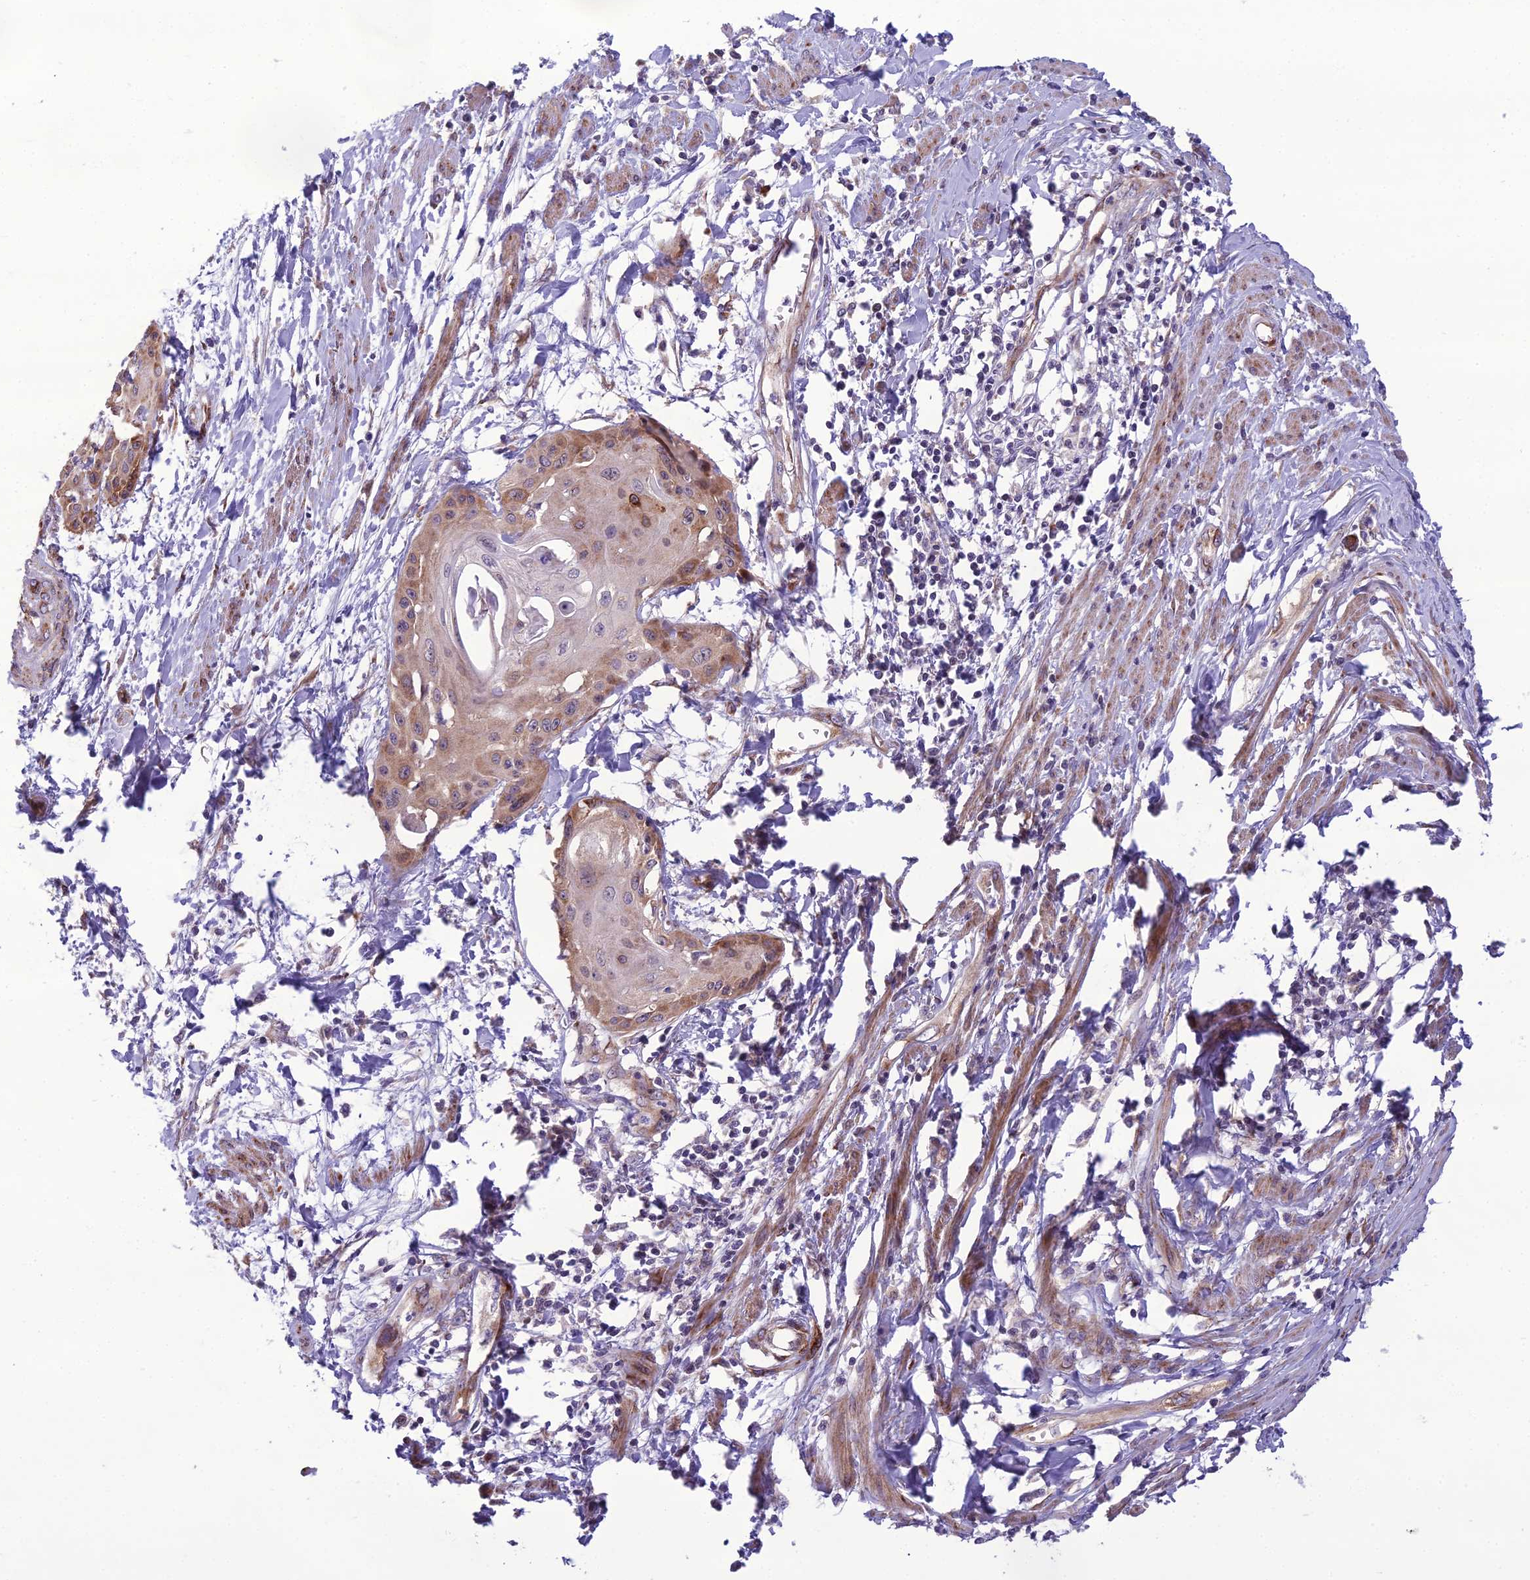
{"staining": {"intensity": "moderate", "quantity": "25%-75%", "location": "cytoplasmic/membranous"}, "tissue": "cervical cancer", "cell_type": "Tumor cells", "image_type": "cancer", "snomed": [{"axis": "morphology", "description": "Squamous cell carcinoma, NOS"}, {"axis": "topography", "description": "Cervix"}], "caption": "A high-resolution image shows IHC staining of cervical cancer, which demonstrates moderate cytoplasmic/membranous staining in approximately 25%-75% of tumor cells.", "gene": "NODAL", "patient": {"sex": "female", "age": 57}}